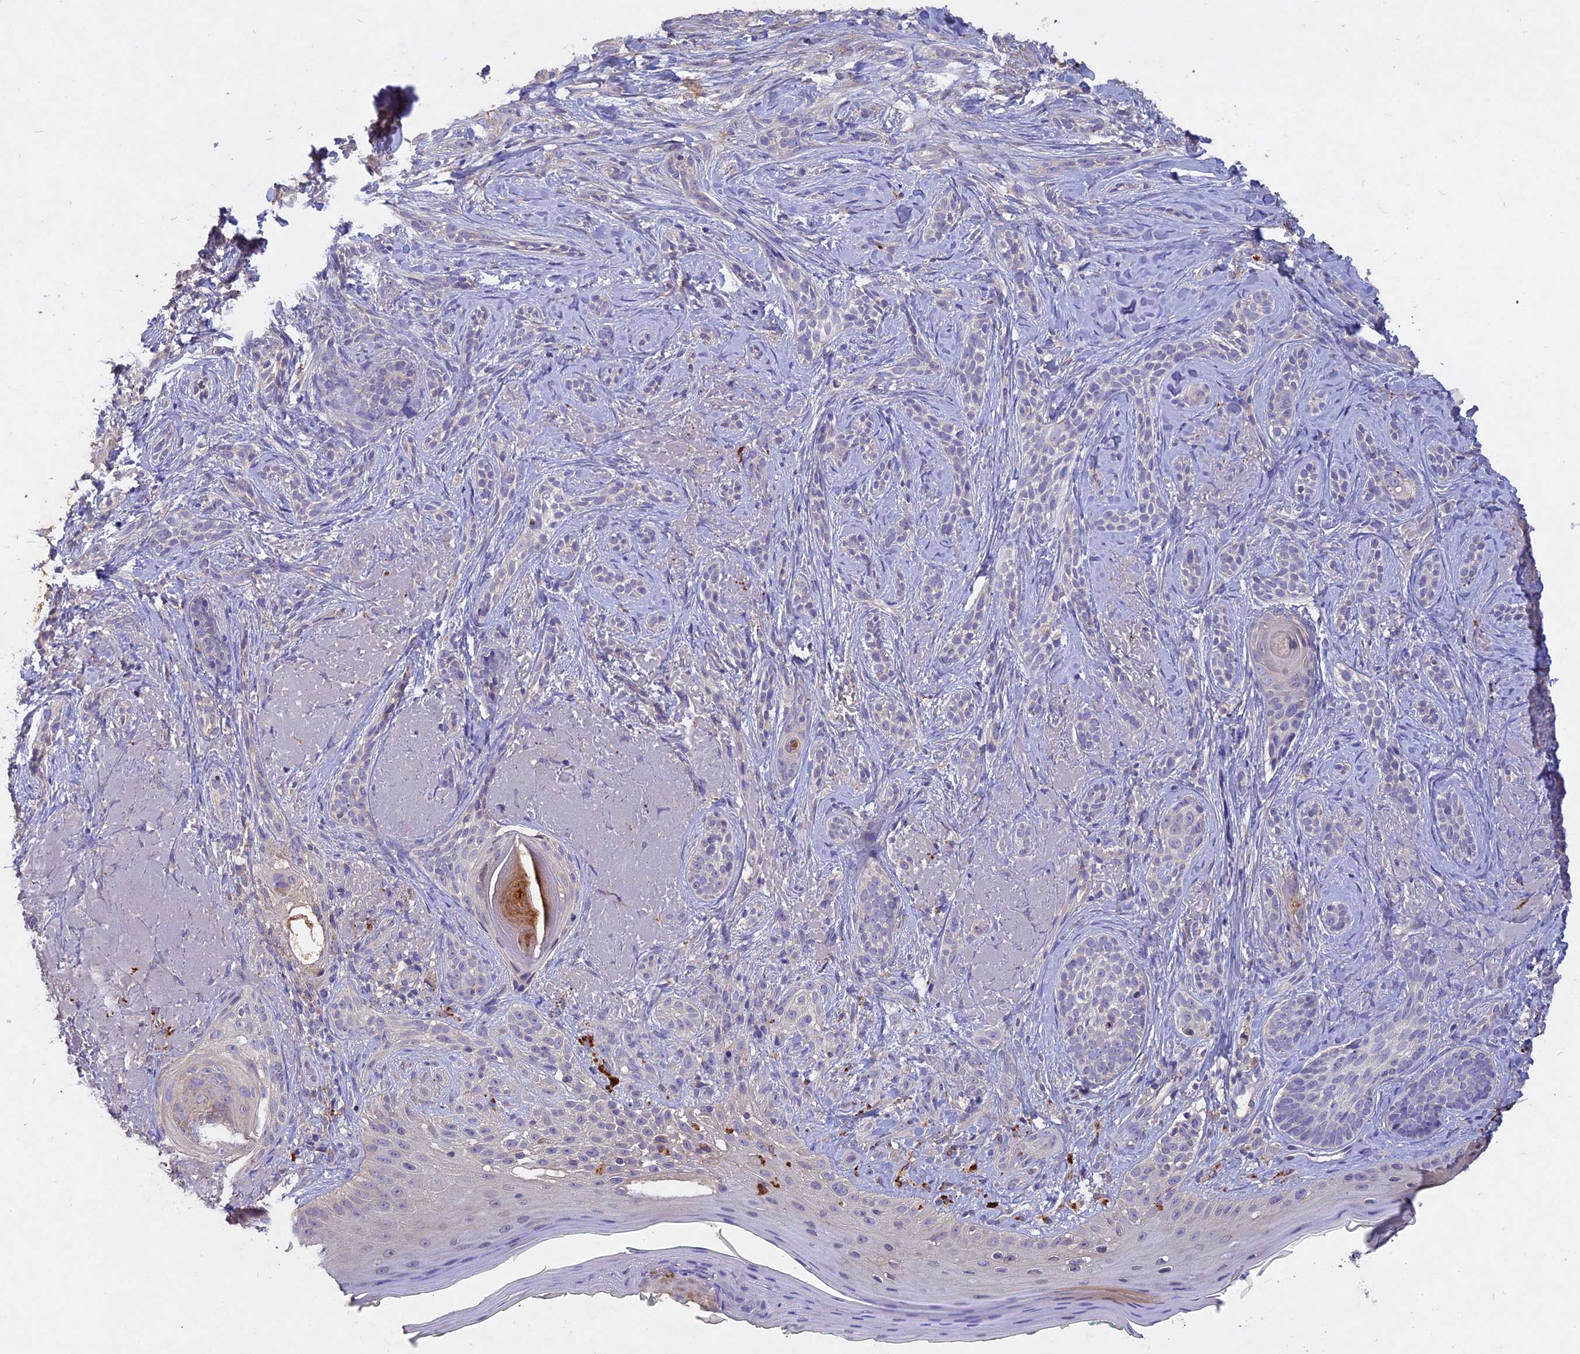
{"staining": {"intensity": "negative", "quantity": "none", "location": "none"}, "tissue": "skin cancer", "cell_type": "Tumor cells", "image_type": "cancer", "snomed": [{"axis": "morphology", "description": "Basal cell carcinoma"}, {"axis": "topography", "description": "Skin"}], "caption": "Tumor cells show no significant staining in skin cancer. (Stains: DAB (3,3'-diaminobenzidine) immunohistochemistry (IHC) with hematoxylin counter stain, Microscopy: brightfield microscopy at high magnification).", "gene": "SLC26A4", "patient": {"sex": "male", "age": 71}}